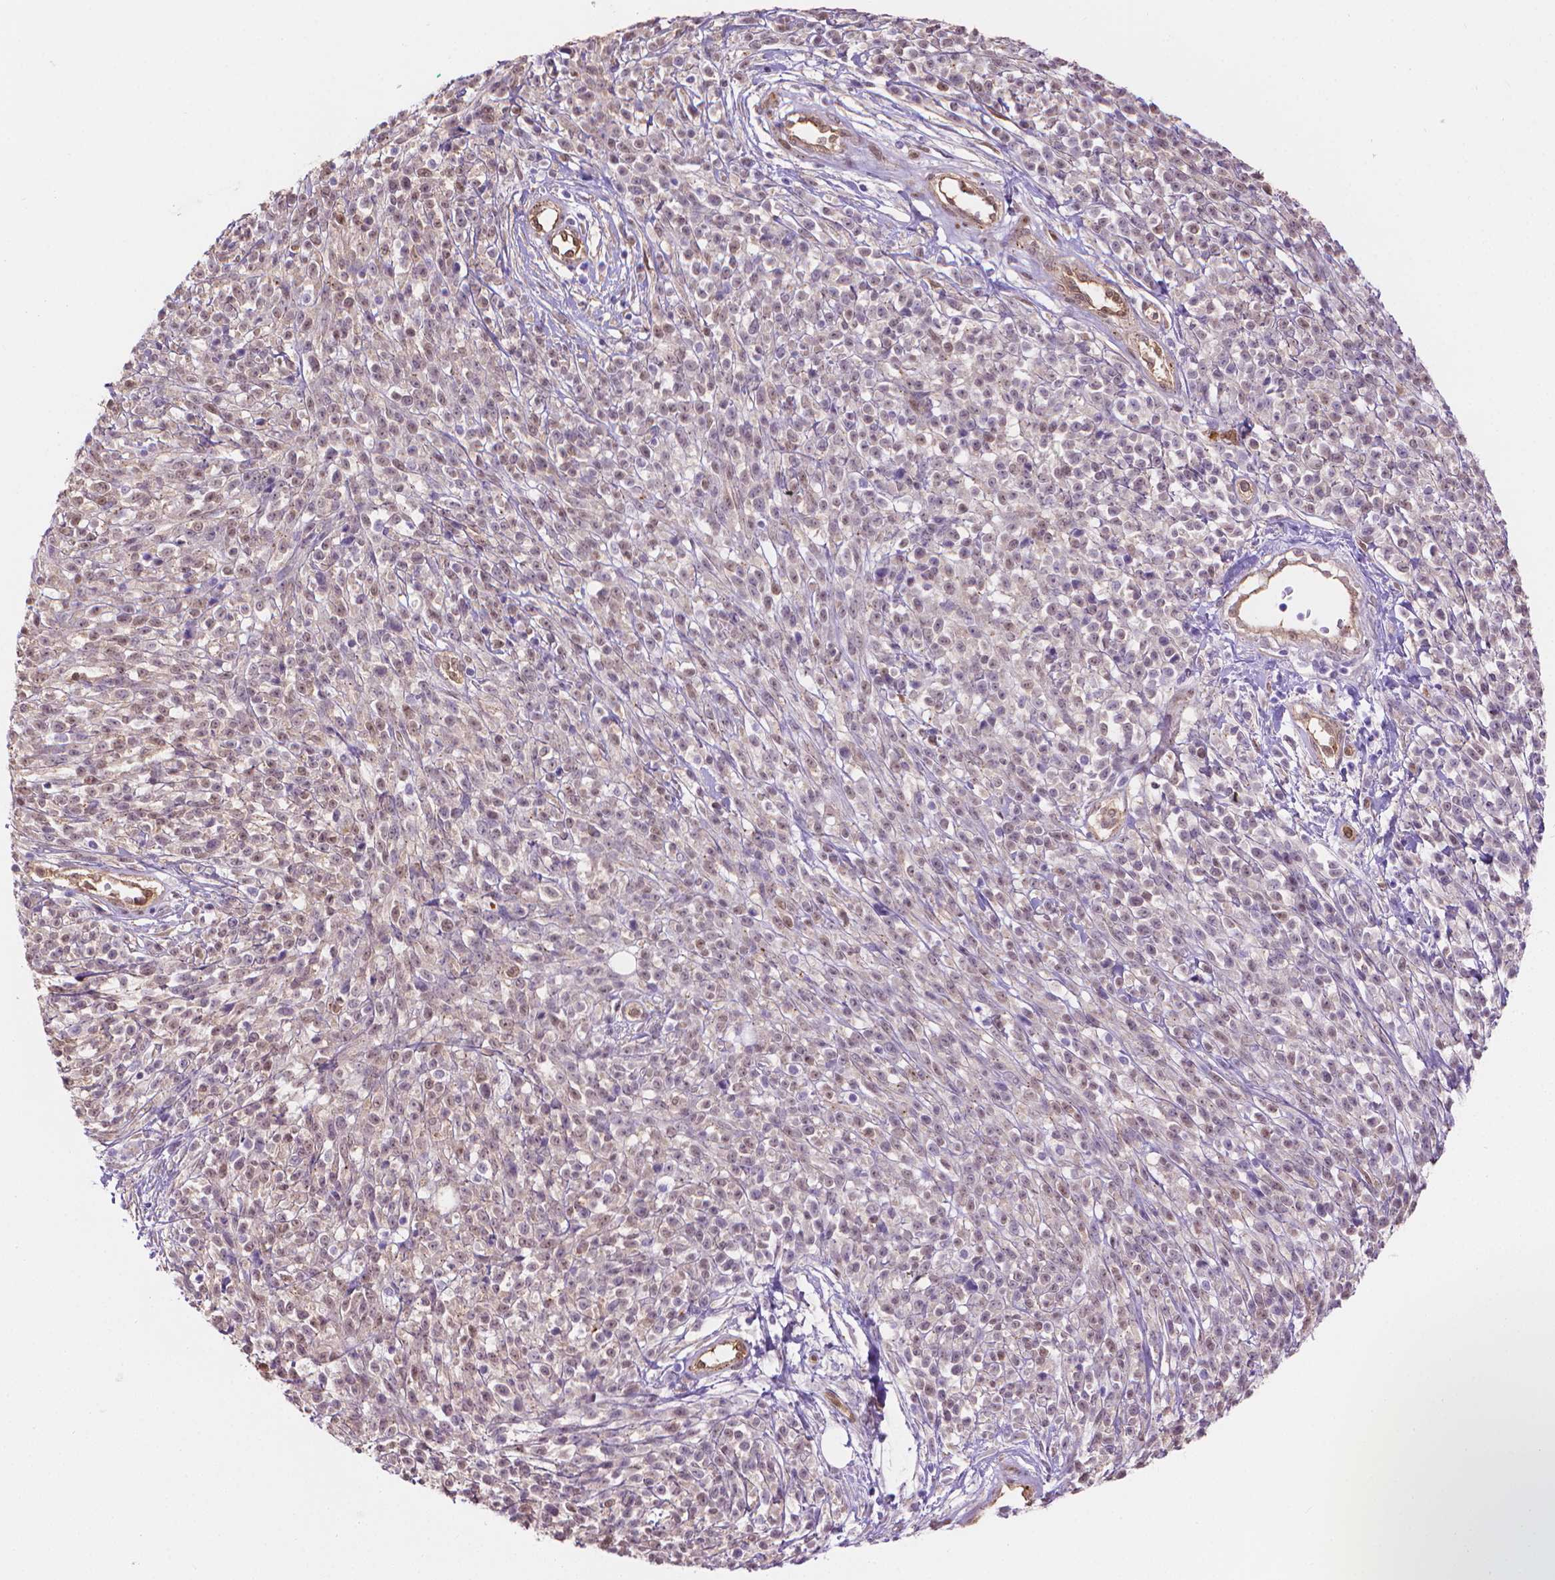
{"staining": {"intensity": "weak", "quantity": "25%-75%", "location": "nuclear"}, "tissue": "melanoma", "cell_type": "Tumor cells", "image_type": "cancer", "snomed": [{"axis": "morphology", "description": "Malignant melanoma, NOS"}, {"axis": "topography", "description": "Skin"}, {"axis": "topography", "description": "Skin of trunk"}], "caption": "High-power microscopy captured an immunohistochemistry (IHC) photomicrograph of malignant melanoma, revealing weak nuclear positivity in approximately 25%-75% of tumor cells.", "gene": "CLIC4", "patient": {"sex": "male", "age": 74}}